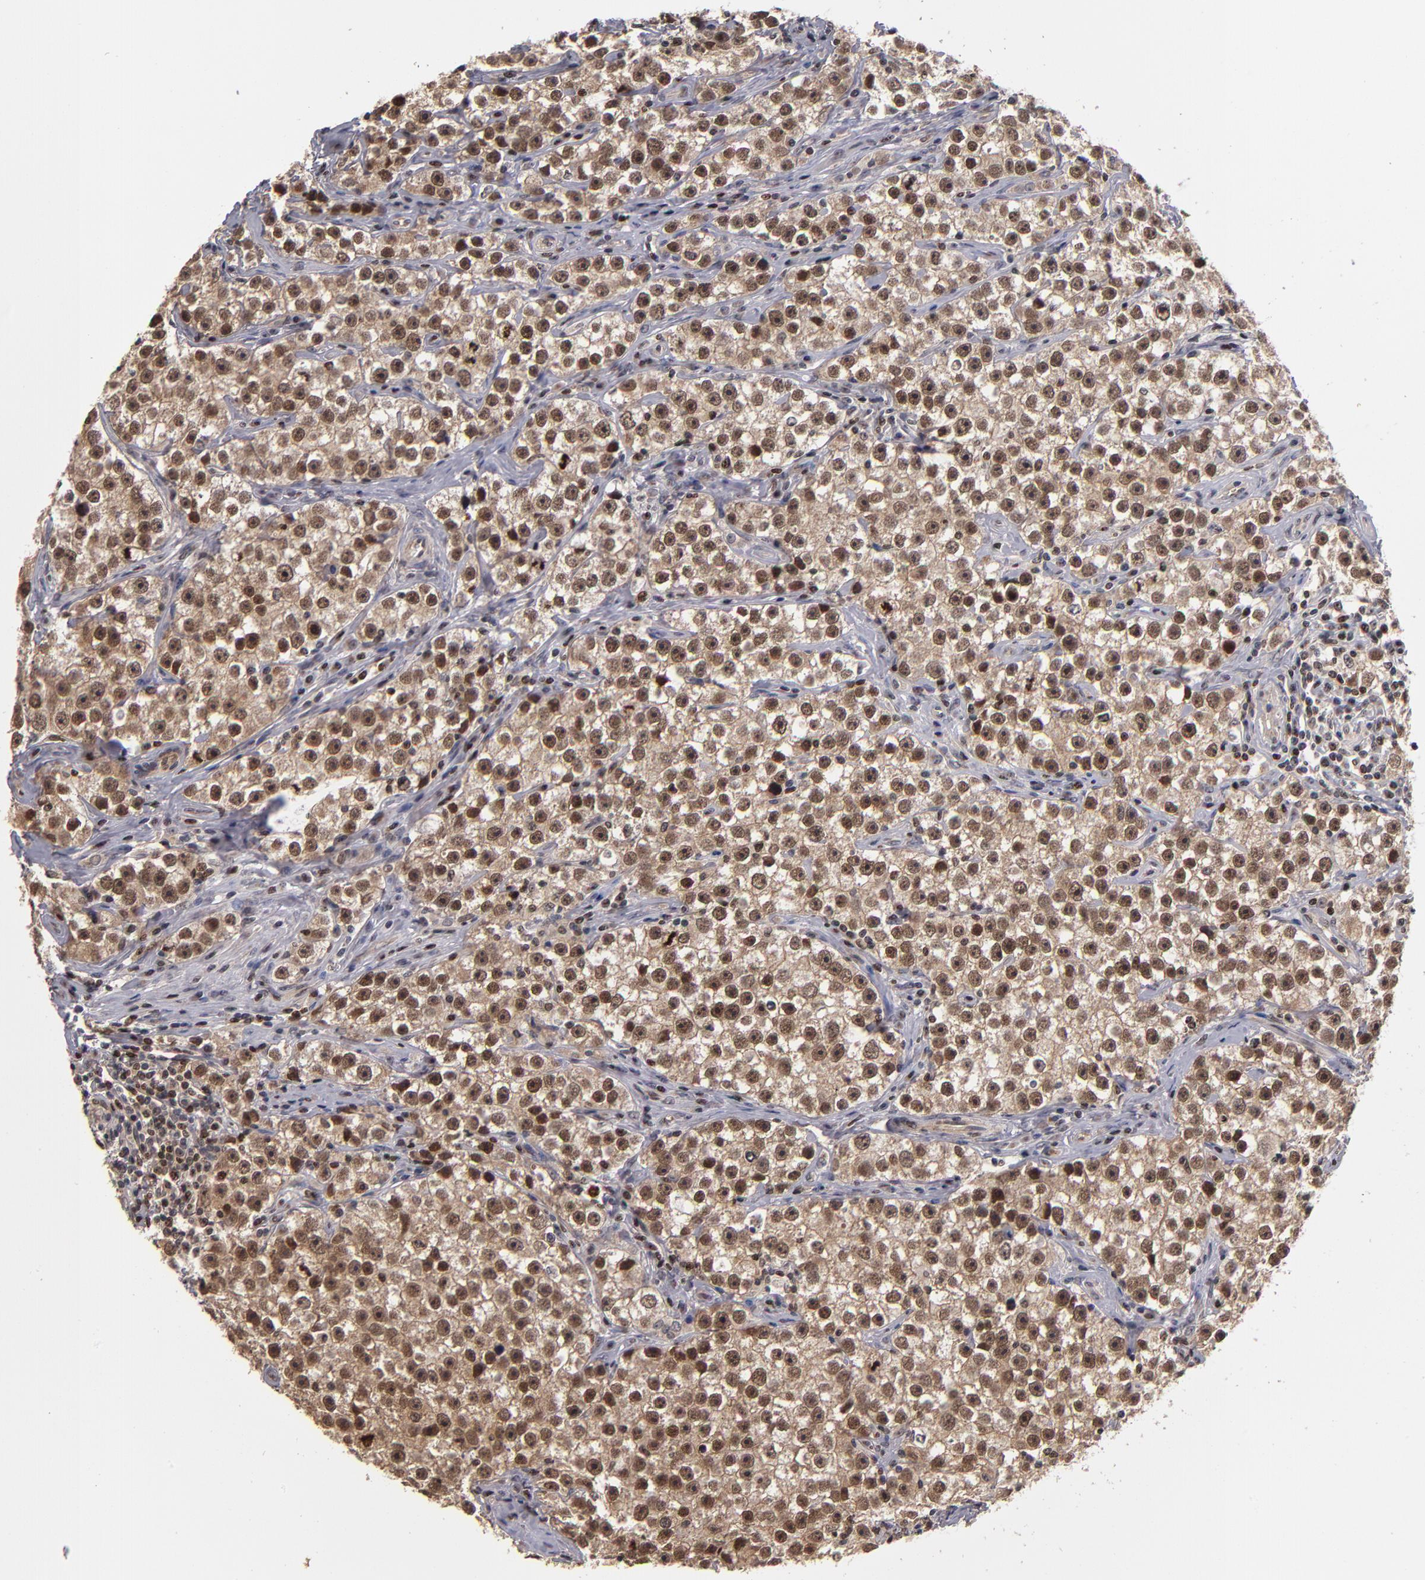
{"staining": {"intensity": "weak", "quantity": ">75%", "location": "cytoplasmic/membranous,nuclear"}, "tissue": "testis cancer", "cell_type": "Tumor cells", "image_type": "cancer", "snomed": [{"axis": "morphology", "description": "Seminoma, NOS"}, {"axis": "topography", "description": "Testis"}], "caption": "Testis cancer stained with immunohistochemistry reveals weak cytoplasmic/membranous and nuclear expression in about >75% of tumor cells.", "gene": "KDM6A", "patient": {"sex": "male", "age": 32}}